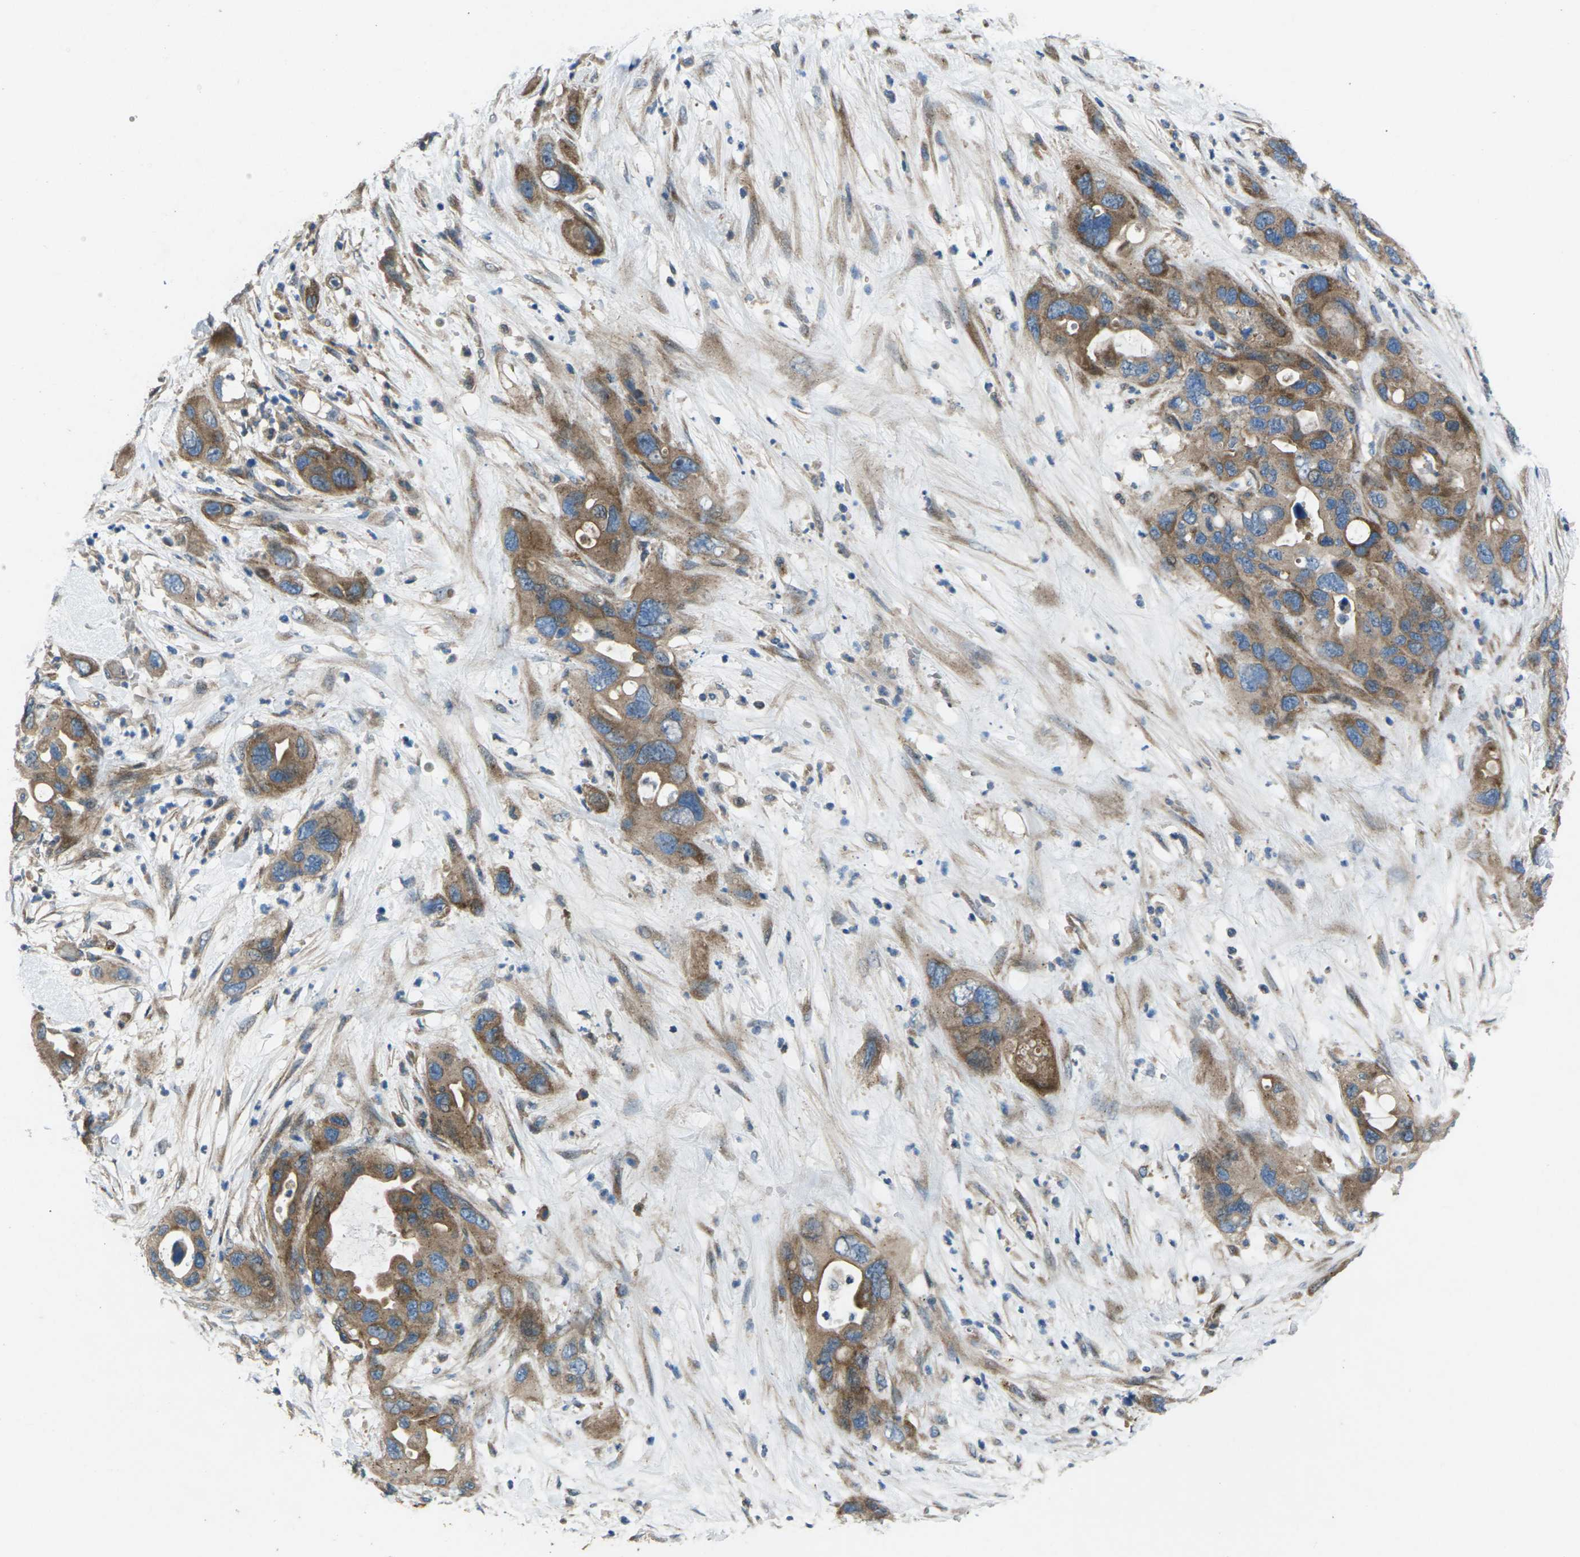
{"staining": {"intensity": "moderate", "quantity": ">75%", "location": "cytoplasmic/membranous"}, "tissue": "pancreatic cancer", "cell_type": "Tumor cells", "image_type": "cancer", "snomed": [{"axis": "morphology", "description": "Adenocarcinoma, NOS"}, {"axis": "topography", "description": "Pancreas"}], "caption": "Brown immunohistochemical staining in pancreatic cancer (adenocarcinoma) displays moderate cytoplasmic/membranous positivity in about >75% of tumor cells.", "gene": "EDNRA", "patient": {"sex": "female", "age": 71}}